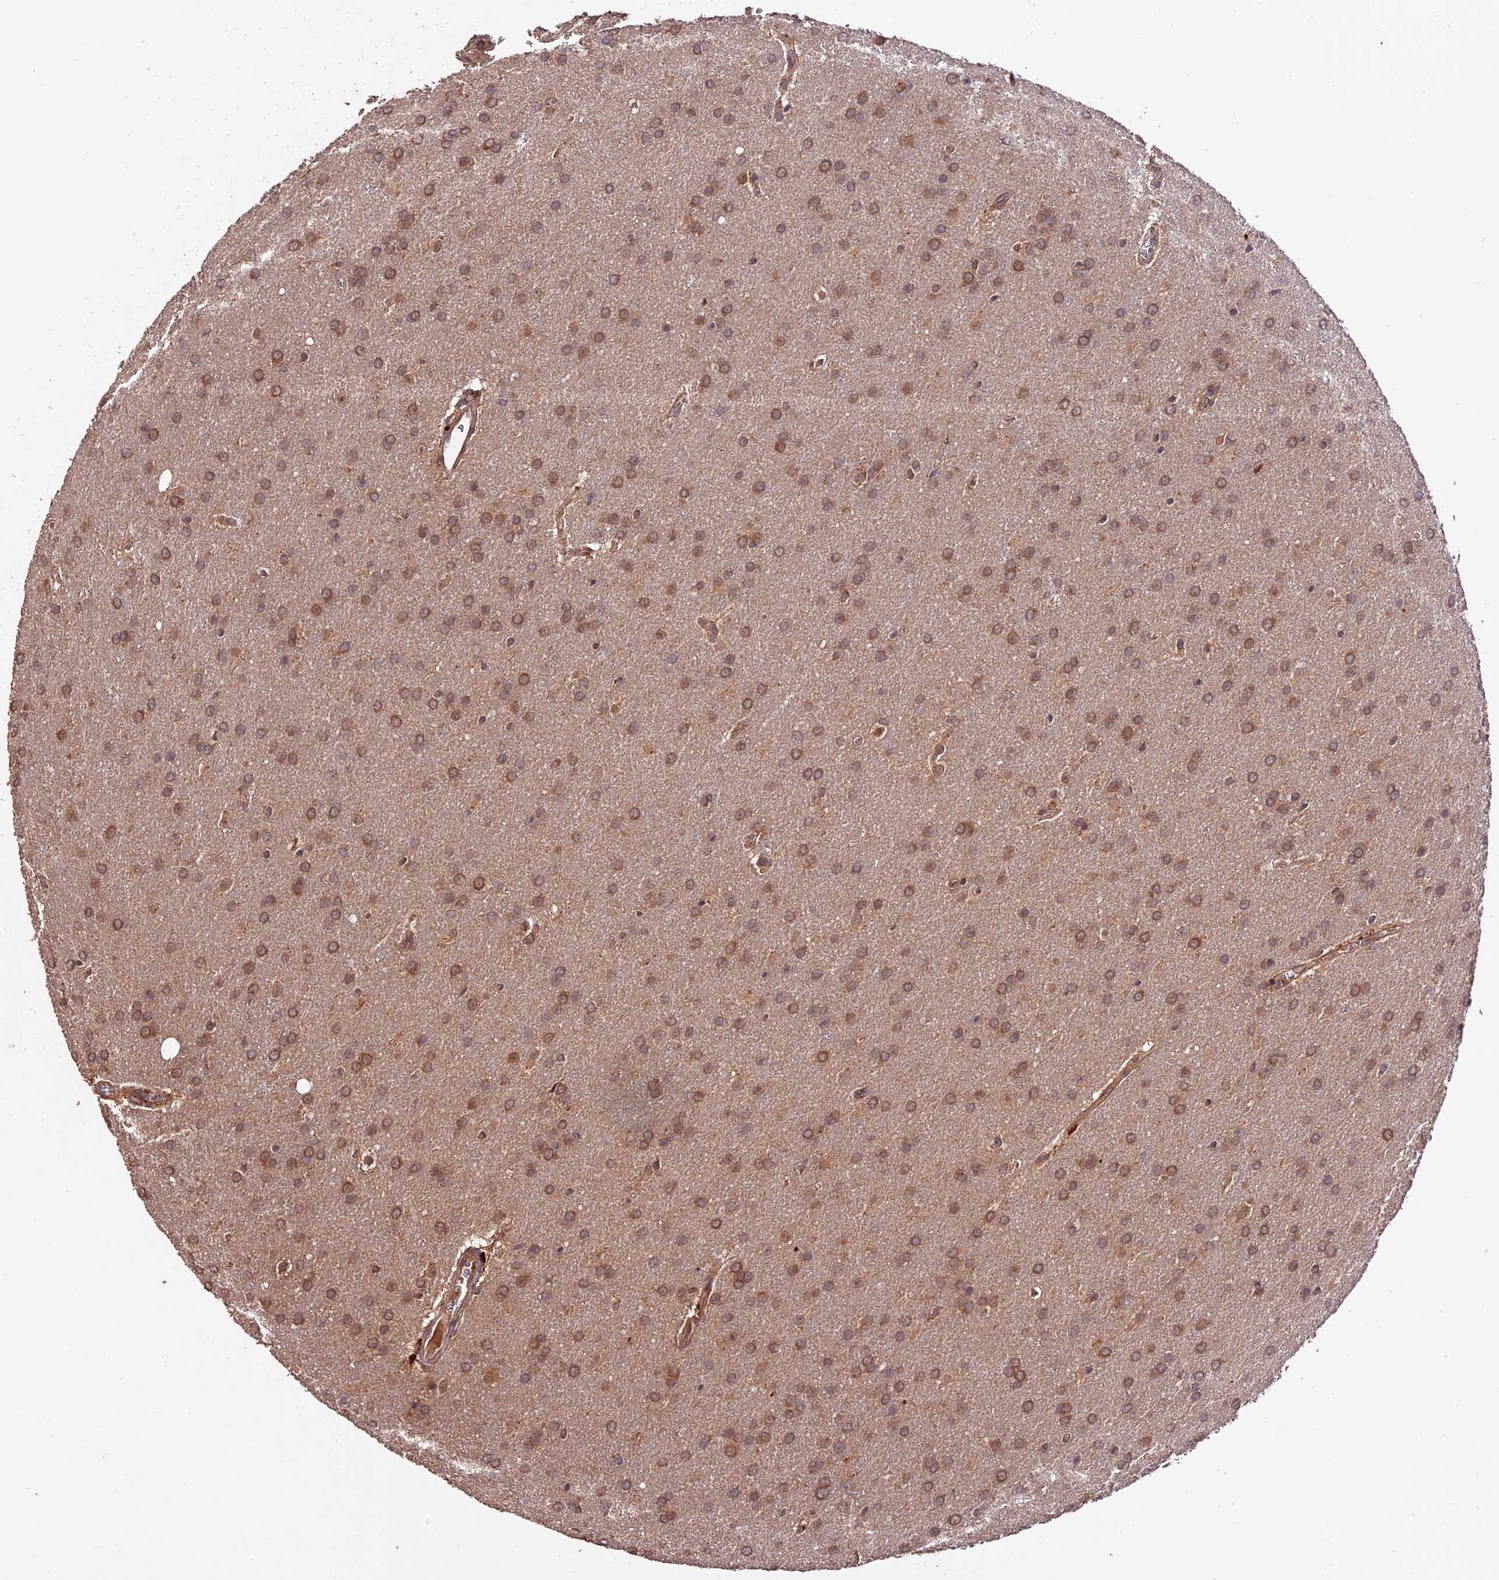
{"staining": {"intensity": "moderate", "quantity": ">75%", "location": "cytoplasmic/membranous,nuclear"}, "tissue": "glioma", "cell_type": "Tumor cells", "image_type": "cancer", "snomed": [{"axis": "morphology", "description": "Glioma, malignant, Low grade"}, {"axis": "topography", "description": "Brain"}], "caption": "Immunohistochemistry (IHC) (DAB) staining of glioma reveals moderate cytoplasmic/membranous and nuclear protein expression in approximately >75% of tumor cells.", "gene": "TRMT1", "patient": {"sex": "female", "age": 32}}